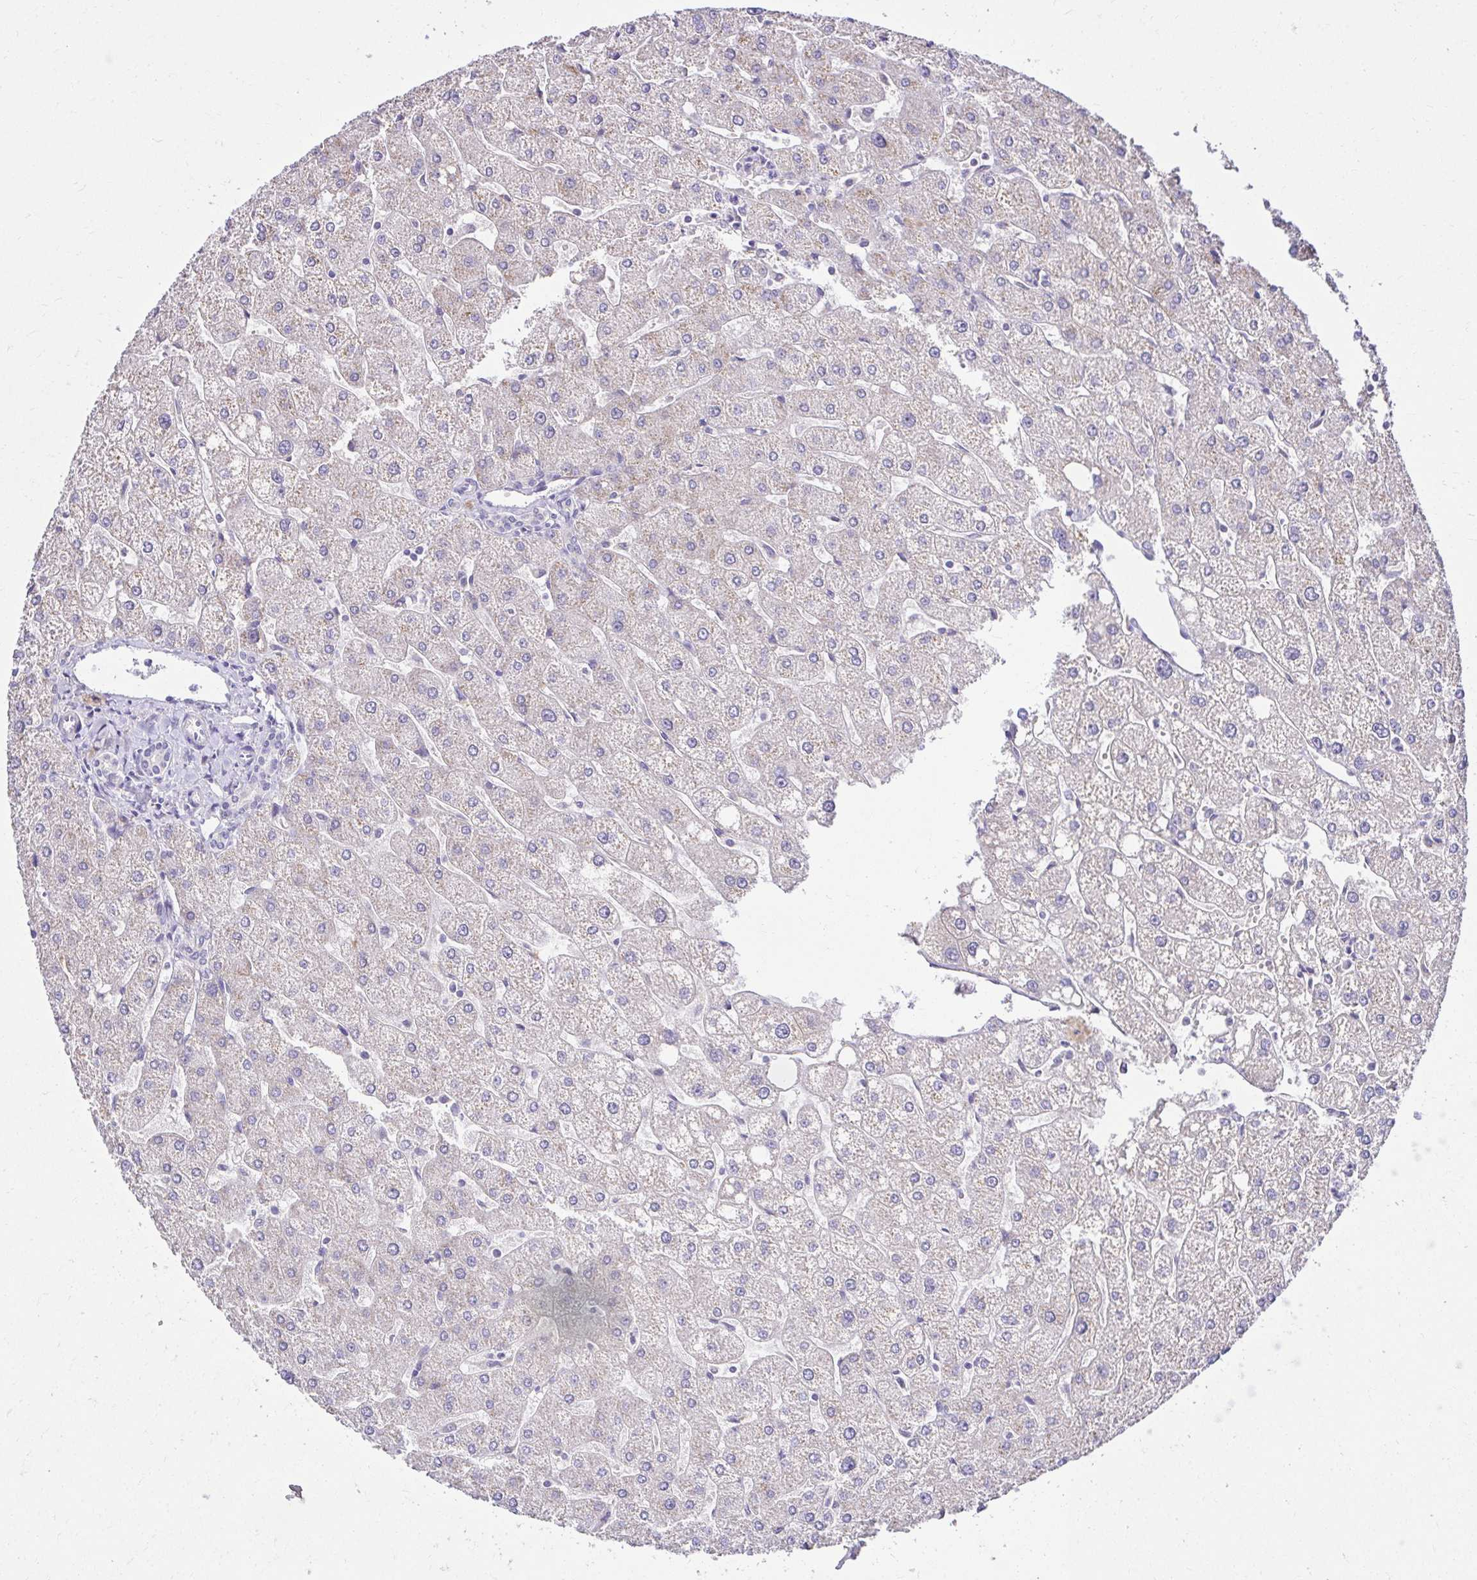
{"staining": {"intensity": "negative", "quantity": "none", "location": "none"}, "tissue": "liver", "cell_type": "Cholangiocytes", "image_type": "normal", "snomed": [{"axis": "morphology", "description": "Normal tissue, NOS"}, {"axis": "topography", "description": "Liver"}], "caption": "Immunohistochemistry (IHC) of unremarkable liver reveals no expression in cholangiocytes. The staining was performed using DAB (3,3'-diaminobenzidine) to visualize the protein expression in brown, while the nuclei were stained in blue with hematoxylin (Magnification: 20x).", "gene": "KIAA1210", "patient": {"sex": "male", "age": 67}}